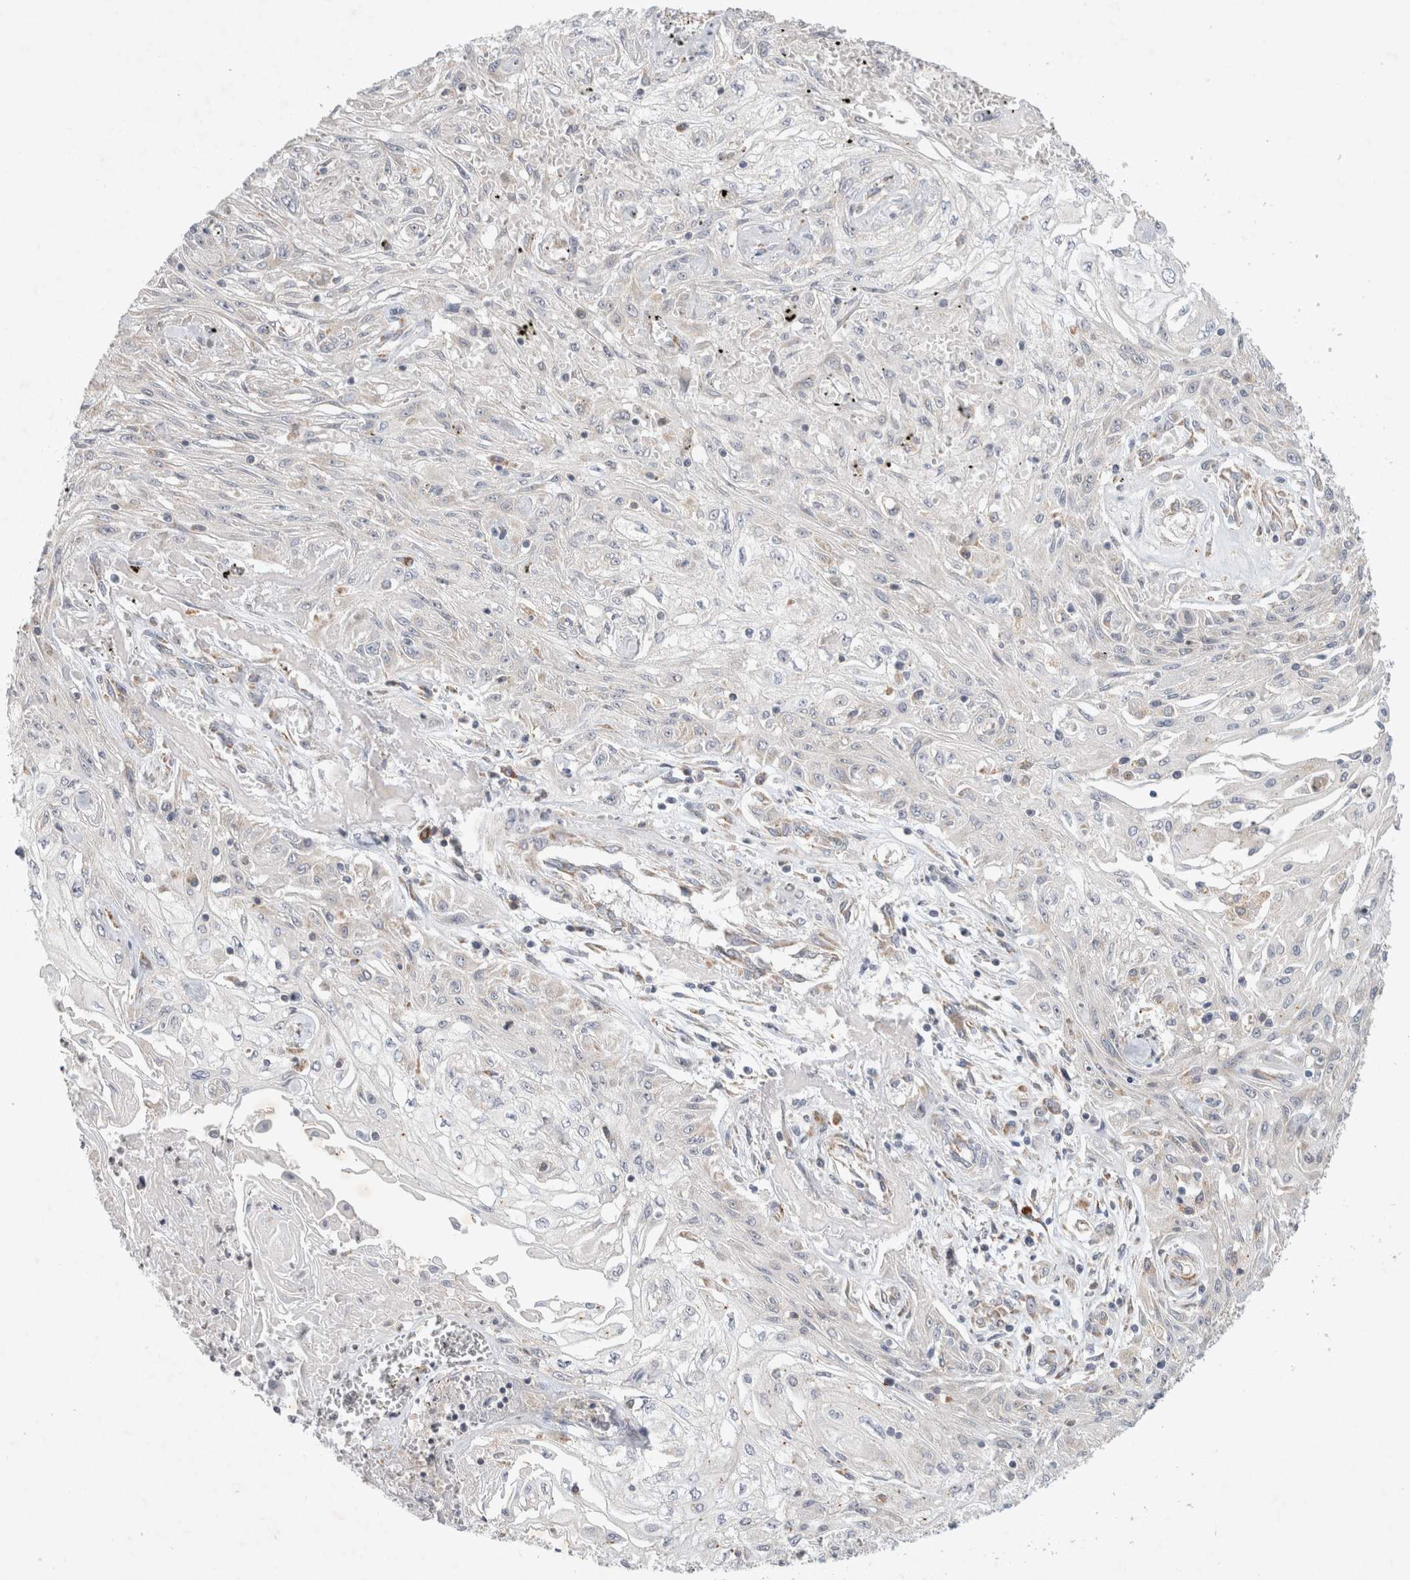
{"staining": {"intensity": "negative", "quantity": "none", "location": "none"}, "tissue": "skin cancer", "cell_type": "Tumor cells", "image_type": "cancer", "snomed": [{"axis": "morphology", "description": "Squamous cell carcinoma, NOS"}, {"axis": "morphology", "description": "Squamous cell carcinoma, metastatic, NOS"}, {"axis": "topography", "description": "Skin"}, {"axis": "topography", "description": "Lymph node"}], "caption": "The photomicrograph displays no significant expression in tumor cells of skin cancer. Brightfield microscopy of IHC stained with DAB (3,3'-diaminobenzidine) (brown) and hematoxylin (blue), captured at high magnification.", "gene": "NEDD4L", "patient": {"sex": "male", "age": 75}}